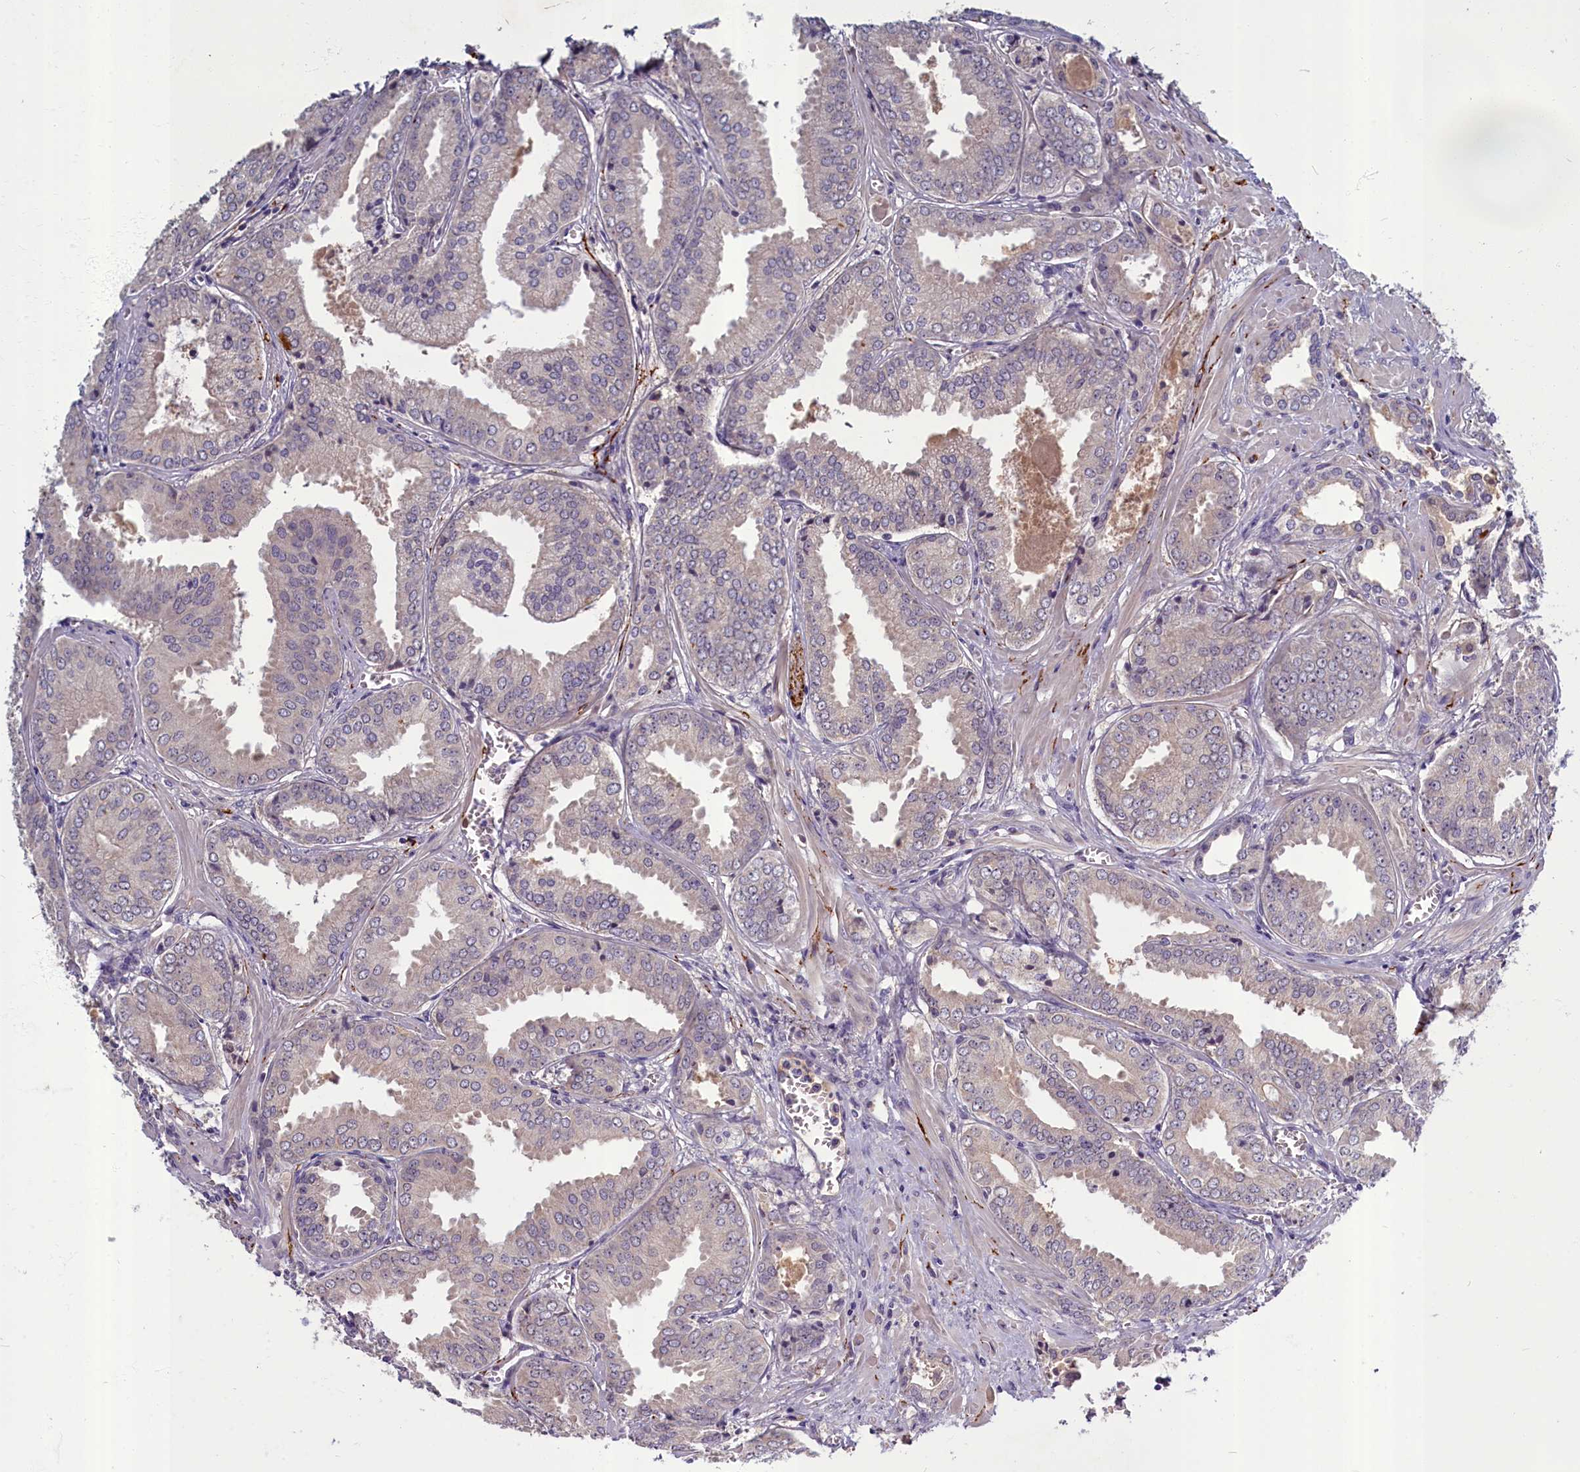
{"staining": {"intensity": "negative", "quantity": "none", "location": "none"}, "tissue": "prostate cancer", "cell_type": "Tumor cells", "image_type": "cancer", "snomed": [{"axis": "morphology", "description": "Adenocarcinoma, Low grade"}, {"axis": "topography", "description": "Prostate"}], "caption": "Image shows no significant protein staining in tumor cells of prostate cancer (low-grade adenocarcinoma). The staining is performed using DAB (3,3'-diaminobenzidine) brown chromogen with nuclei counter-stained in using hematoxylin.", "gene": "SV2C", "patient": {"sex": "male", "age": 67}}